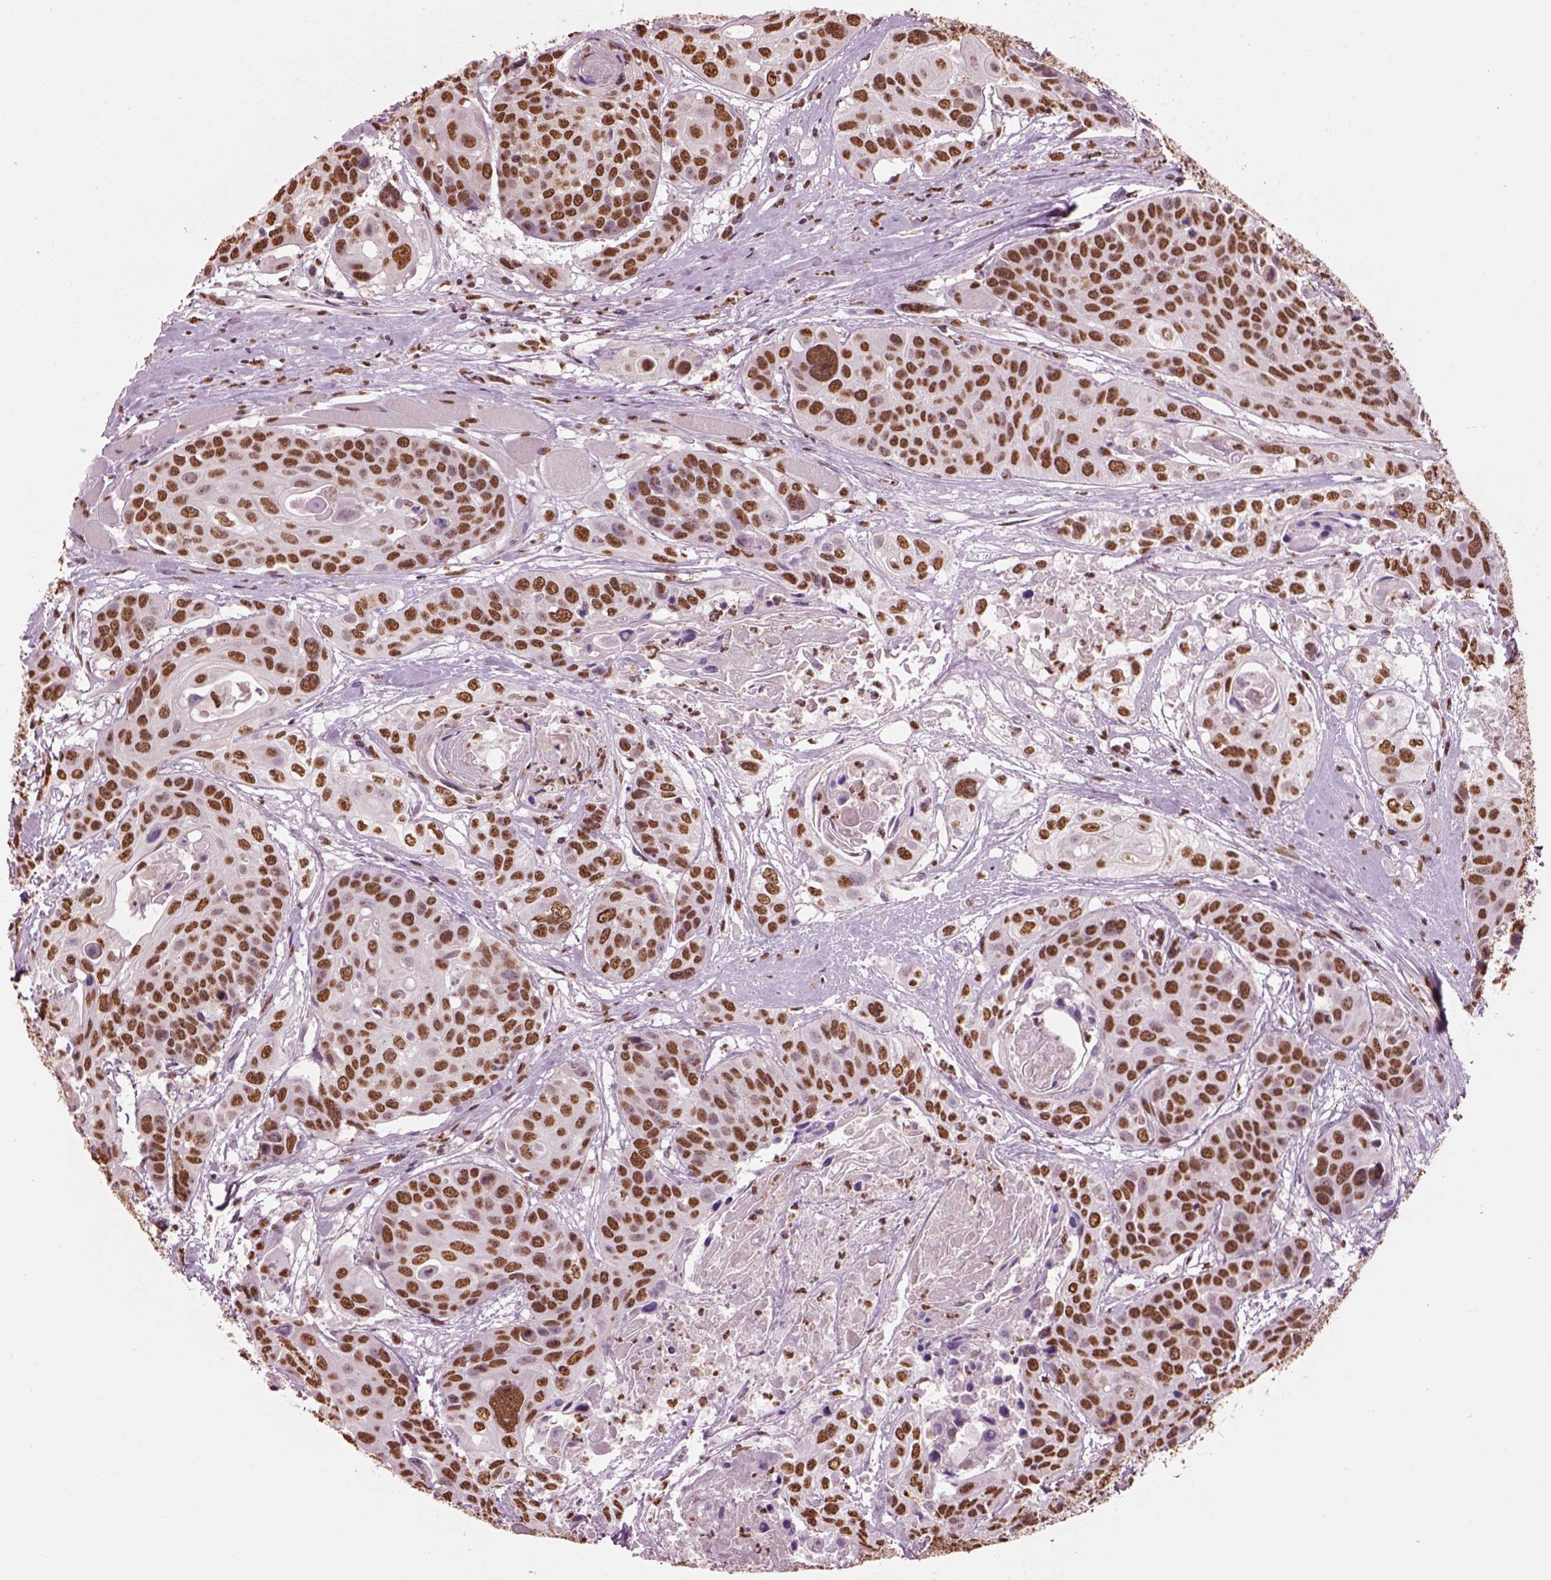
{"staining": {"intensity": "moderate", "quantity": ">75%", "location": "nuclear"}, "tissue": "head and neck cancer", "cell_type": "Tumor cells", "image_type": "cancer", "snomed": [{"axis": "morphology", "description": "Squamous cell carcinoma, NOS"}, {"axis": "topography", "description": "Oral tissue"}, {"axis": "topography", "description": "Head-Neck"}], "caption": "Immunohistochemistry (IHC) photomicrograph of neoplastic tissue: human head and neck cancer stained using immunohistochemistry (IHC) demonstrates medium levels of moderate protein expression localized specifically in the nuclear of tumor cells, appearing as a nuclear brown color.", "gene": "DDX3X", "patient": {"sex": "male", "age": 56}}